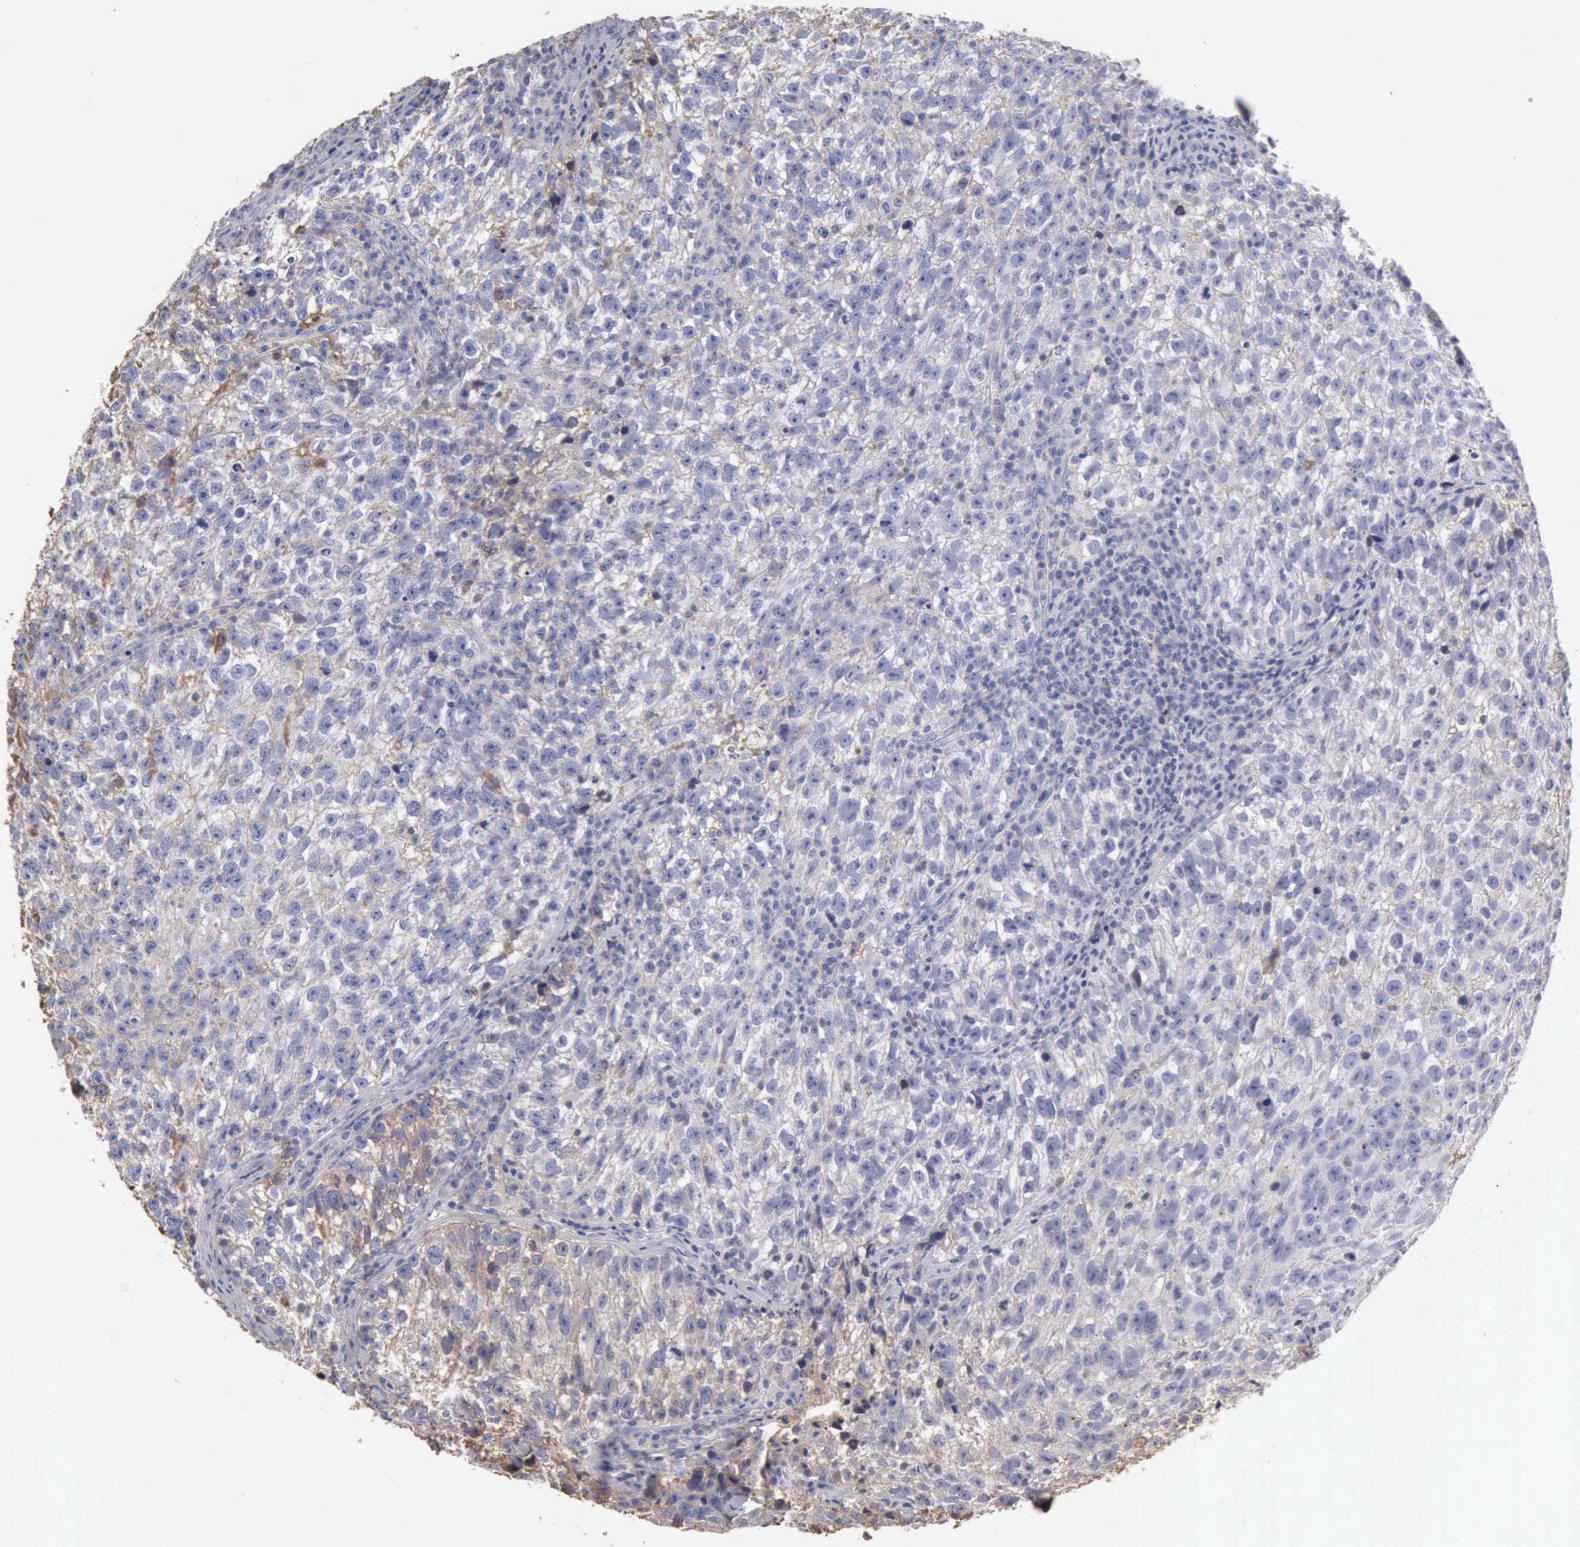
{"staining": {"intensity": "negative", "quantity": "none", "location": "none"}, "tissue": "testis cancer", "cell_type": "Tumor cells", "image_type": "cancer", "snomed": [{"axis": "morphology", "description": "Seminoma, NOS"}, {"axis": "topography", "description": "Testis"}], "caption": "Micrograph shows no protein staining in tumor cells of testis cancer (seminoma) tissue.", "gene": "SERPINA1", "patient": {"sex": "male", "age": 38}}